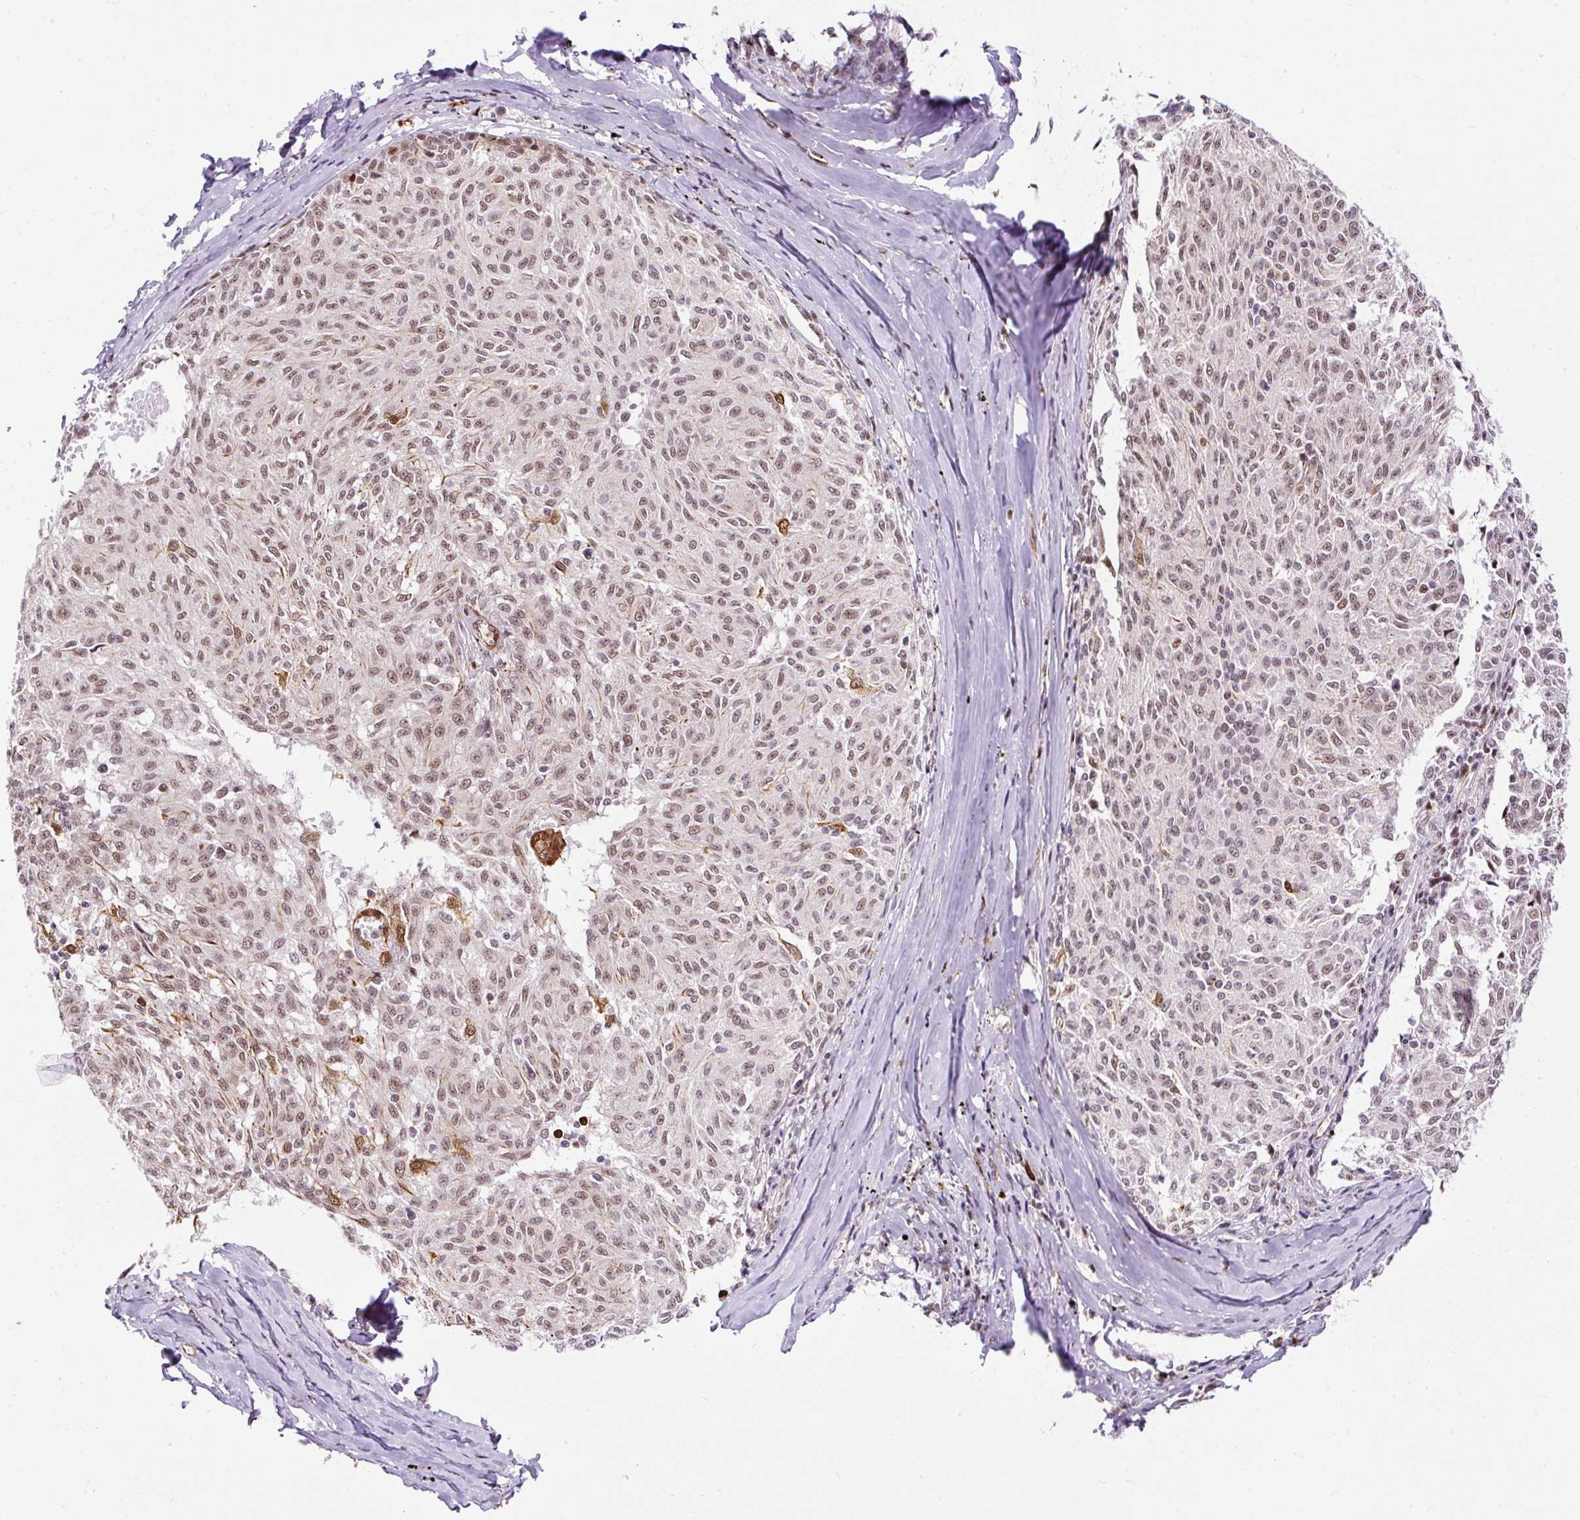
{"staining": {"intensity": "moderate", "quantity": ">75%", "location": "nuclear"}, "tissue": "melanoma", "cell_type": "Tumor cells", "image_type": "cancer", "snomed": [{"axis": "morphology", "description": "Malignant melanoma, NOS"}, {"axis": "topography", "description": "Skin"}], "caption": "About >75% of tumor cells in human melanoma show moderate nuclear protein staining as visualized by brown immunohistochemical staining.", "gene": "LUC7L2", "patient": {"sex": "female", "age": 72}}